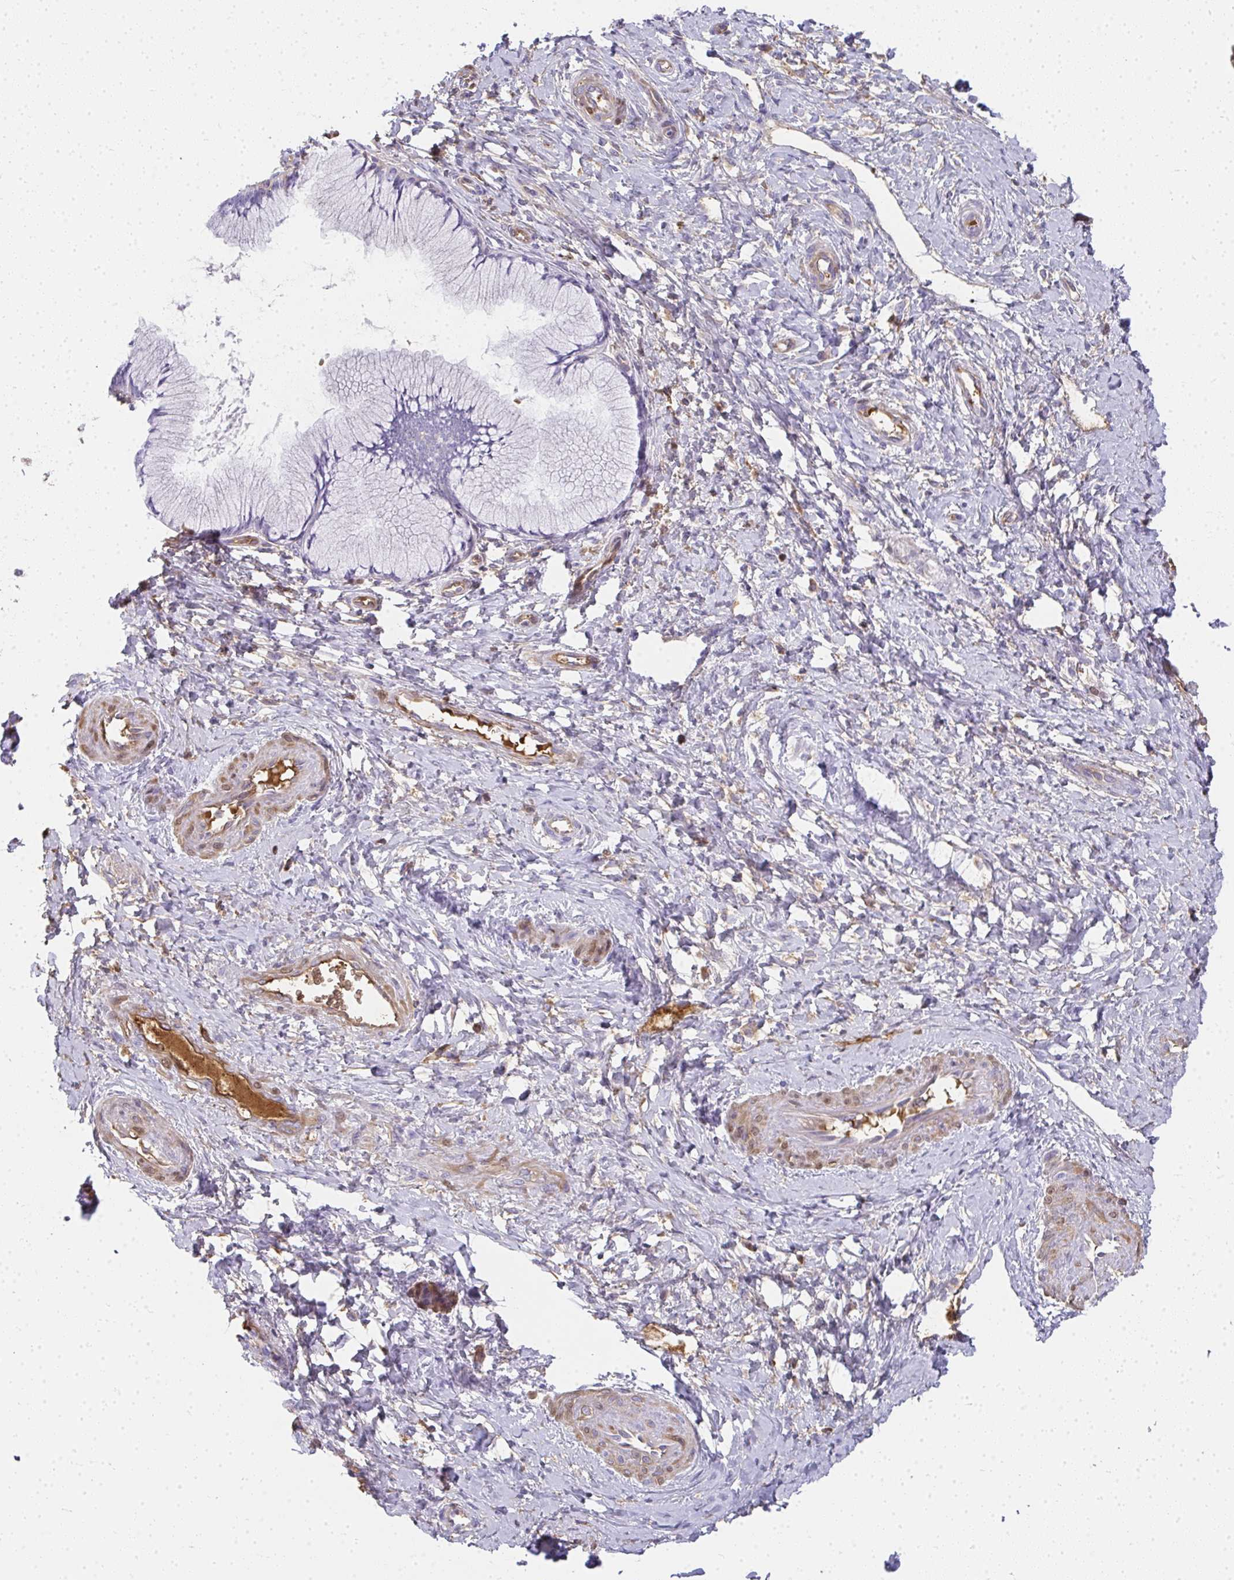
{"staining": {"intensity": "negative", "quantity": "none", "location": "none"}, "tissue": "cervix", "cell_type": "Glandular cells", "image_type": "normal", "snomed": [{"axis": "morphology", "description": "Normal tissue, NOS"}, {"axis": "topography", "description": "Cervix"}], "caption": "Glandular cells are negative for brown protein staining in benign cervix. (DAB IHC with hematoxylin counter stain).", "gene": "ZSWIM3", "patient": {"sex": "female", "age": 37}}